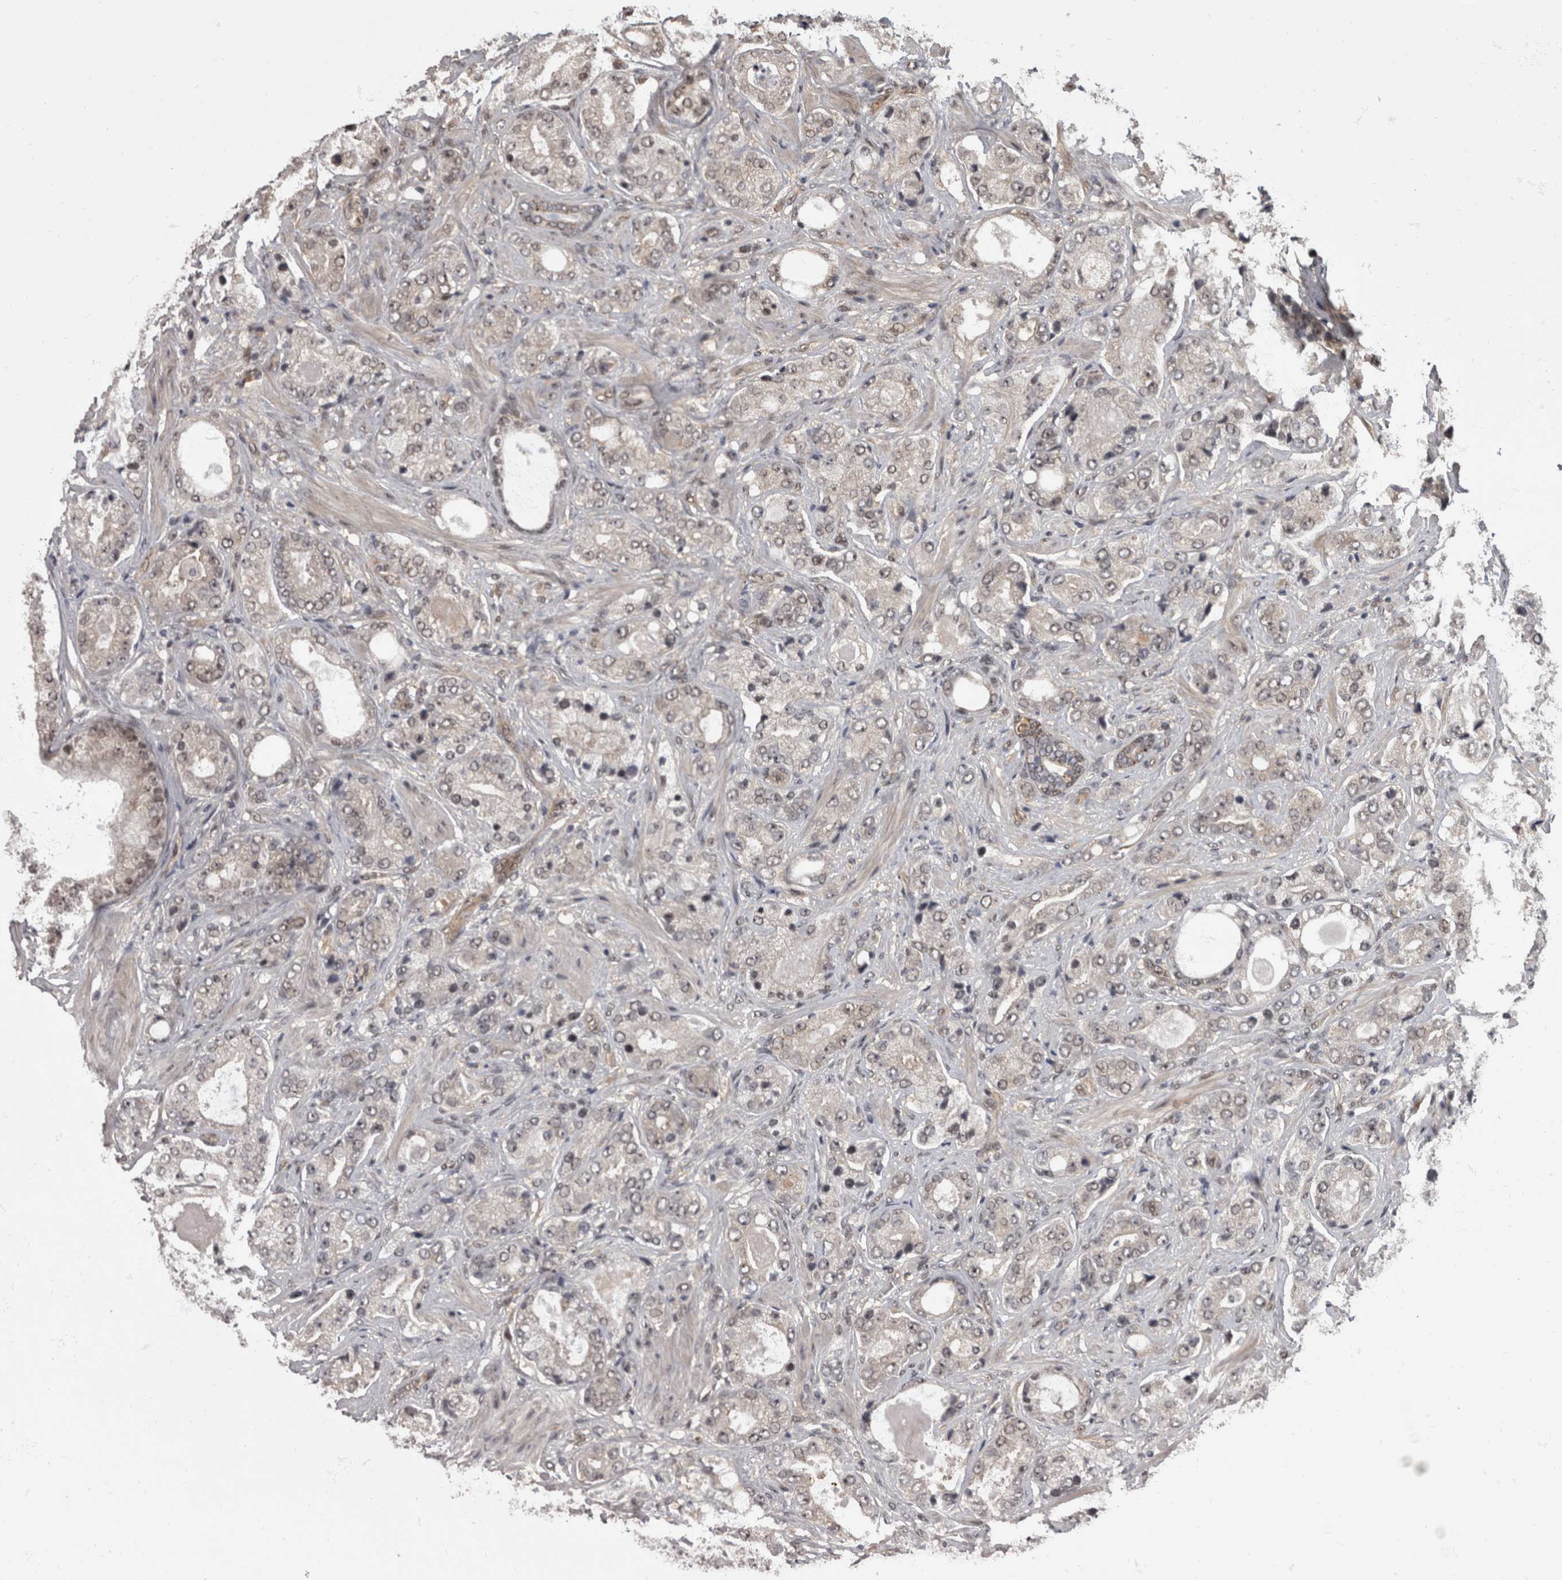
{"staining": {"intensity": "weak", "quantity": "25%-75%", "location": "cytoplasmic/membranous,nuclear"}, "tissue": "prostate cancer", "cell_type": "Tumor cells", "image_type": "cancer", "snomed": [{"axis": "morphology", "description": "Normal tissue, NOS"}, {"axis": "morphology", "description": "Adenocarcinoma, High grade"}, {"axis": "topography", "description": "Prostate"}, {"axis": "topography", "description": "Peripheral nerve tissue"}], "caption": "Protein staining by immunohistochemistry (IHC) demonstrates weak cytoplasmic/membranous and nuclear staining in approximately 25%-75% of tumor cells in prostate cancer (adenocarcinoma (high-grade)).", "gene": "AKT3", "patient": {"sex": "male", "age": 59}}